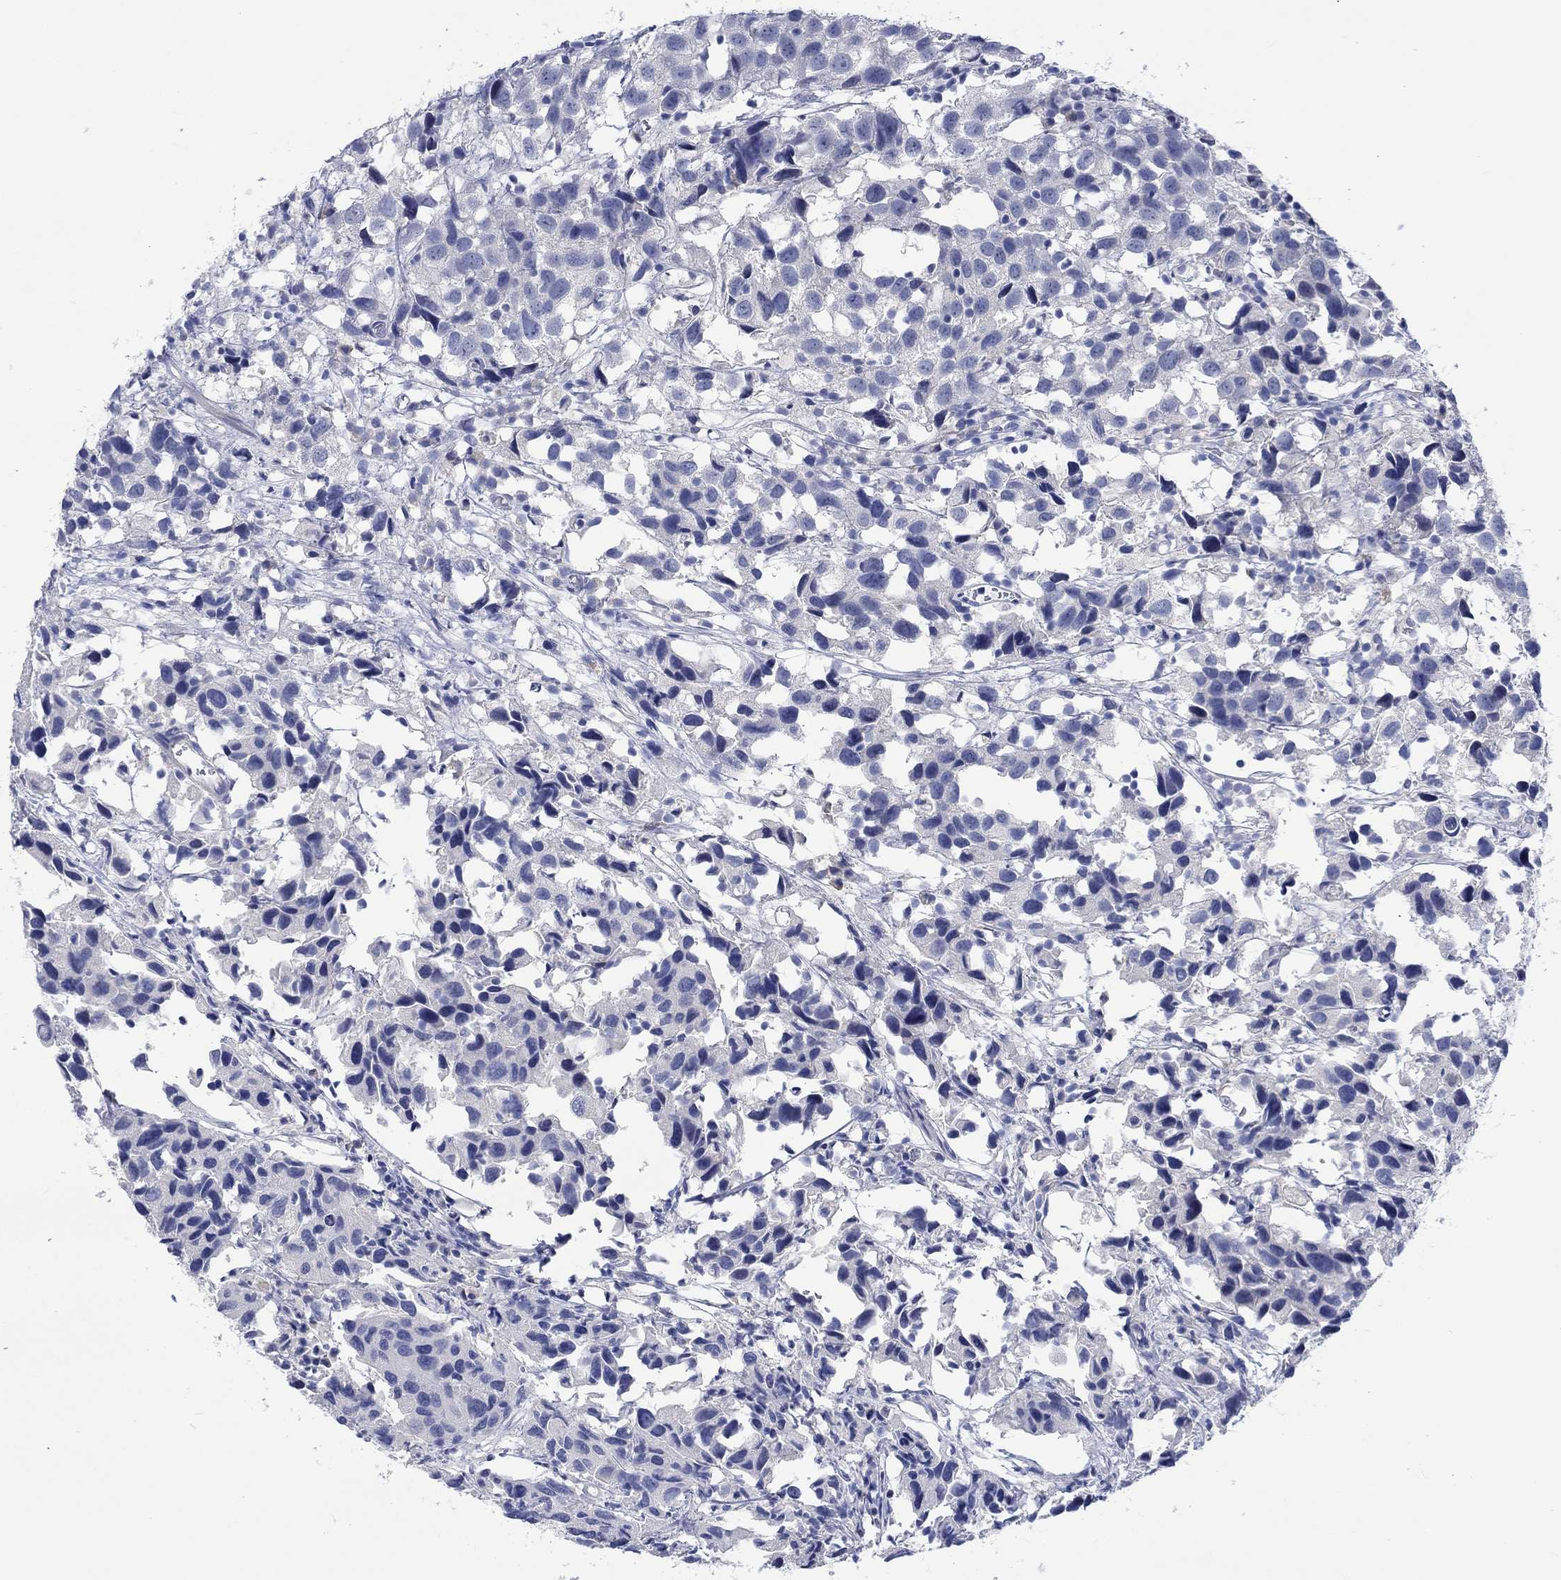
{"staining": {"intensity": "negative", "quantity": "none", "location": "none"}, "tissue": "urothelial cancer", "cell_type": "Tumor cells", "image_type": "cancer", "snomed": [{"axis": "morphology", "description": "Urothelial carcinoma, High grade"}, {"axis": "topography", "description": "Urinary bladder"}], "caption": "A photomicrograph of human urothelial cancer is negative for staining in tumor cells. Nuclei are stained in blue.", "gene": "DLK1", "patient": {"sex": "male", "age": 79}}